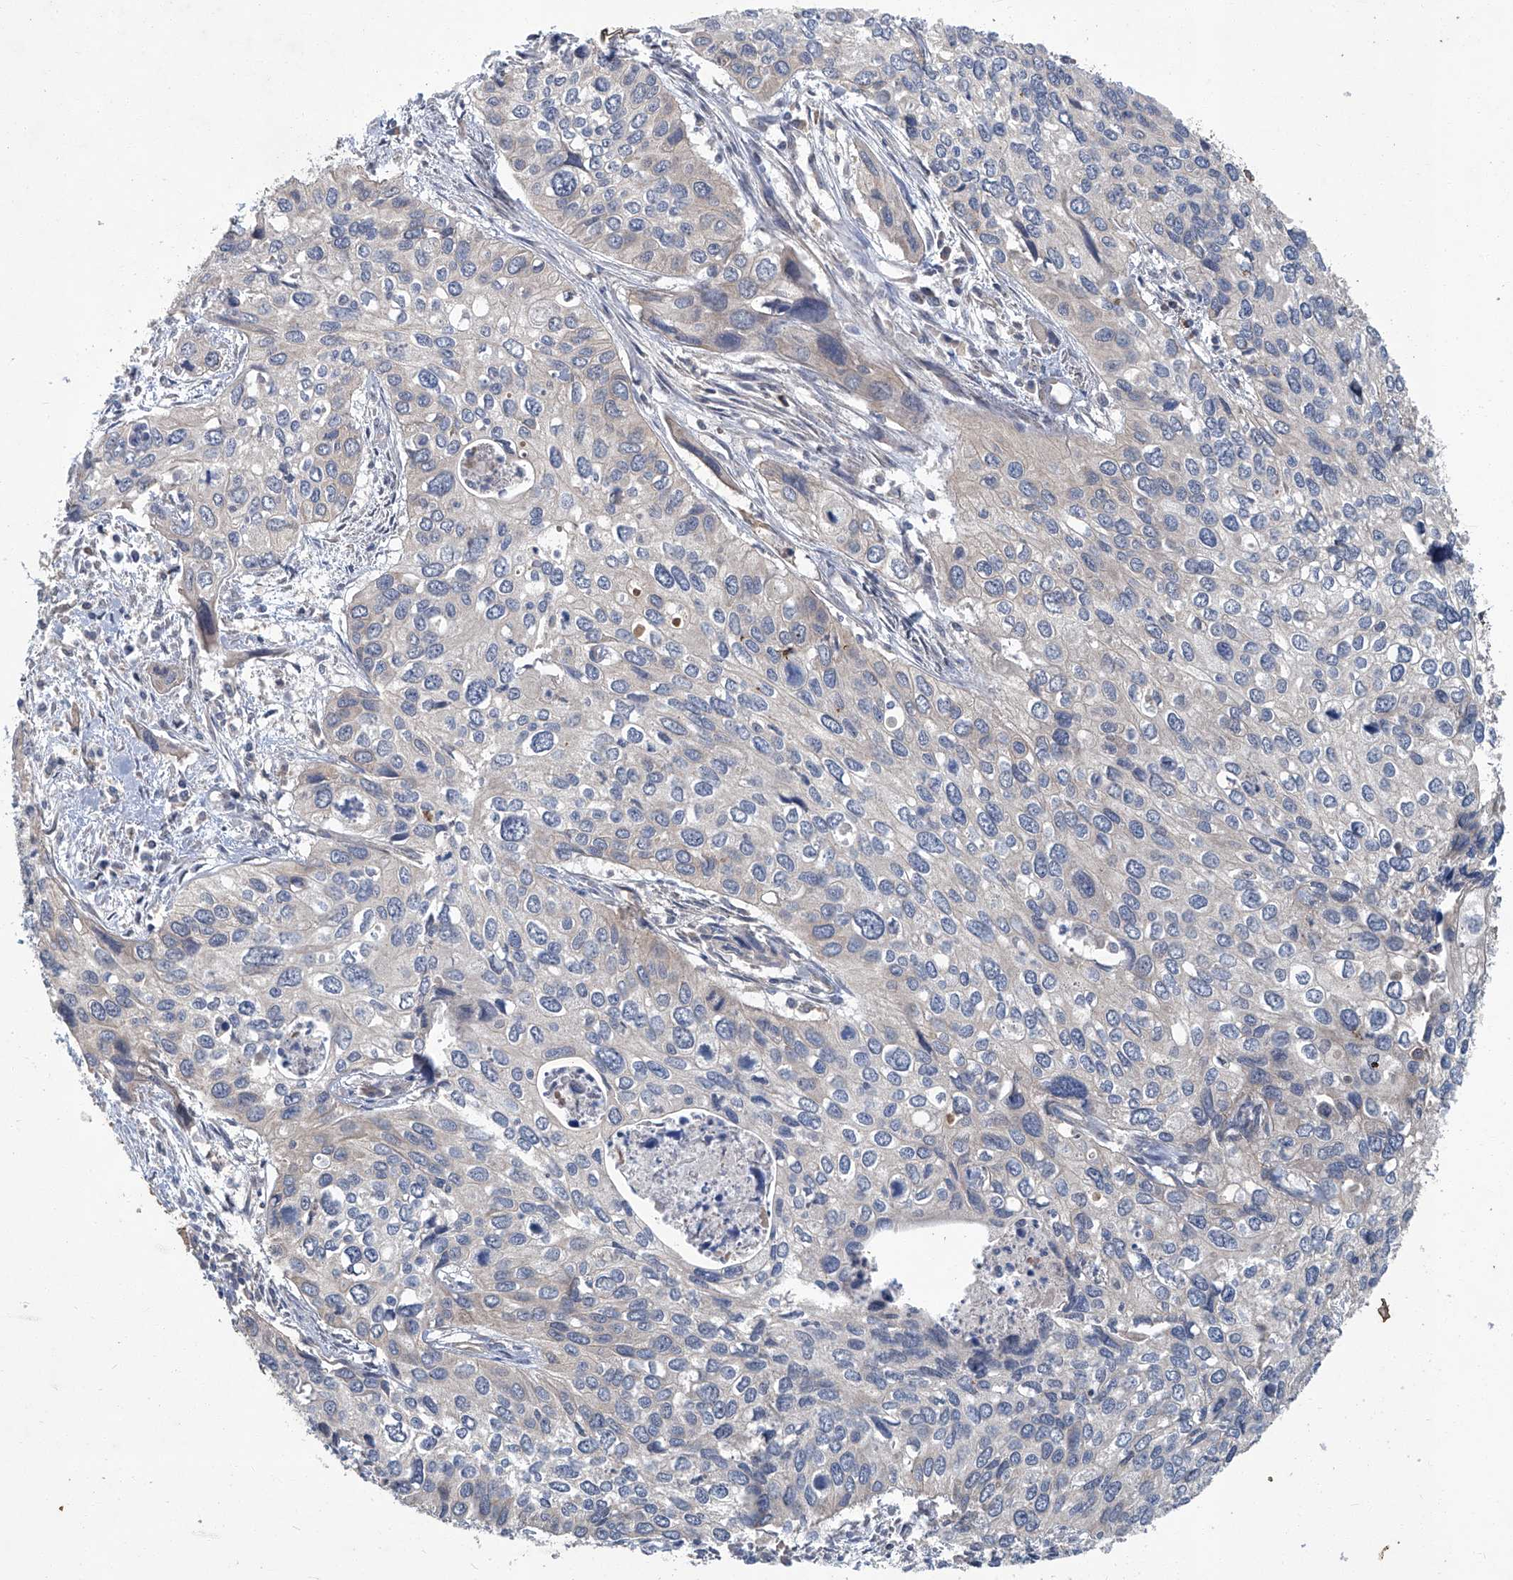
{"staining": {"intensity": "negative", "quantity": "none", "location": "none"}, "tissue": "cervical cancer", "cell_type": "Tumor cells", "image_type": "cancer", "snomed": [{"axis": "morphology", "description": "Squamous cell carcinoma, NOS"}, {"axis": "topography", "description": "Cervix"}], "caption": "A photomicrograph of human cervical cancer is negative for staining in tumor cells. (Stains: DAB (3,3'-diaminobenzidine) immunohistochemistry with hematoxylin counter stain, Microscopy: brightfield microscopy at high magnification).", "gene": "ANKRD34A", "patient": {"sex": "female", "age": 55}}